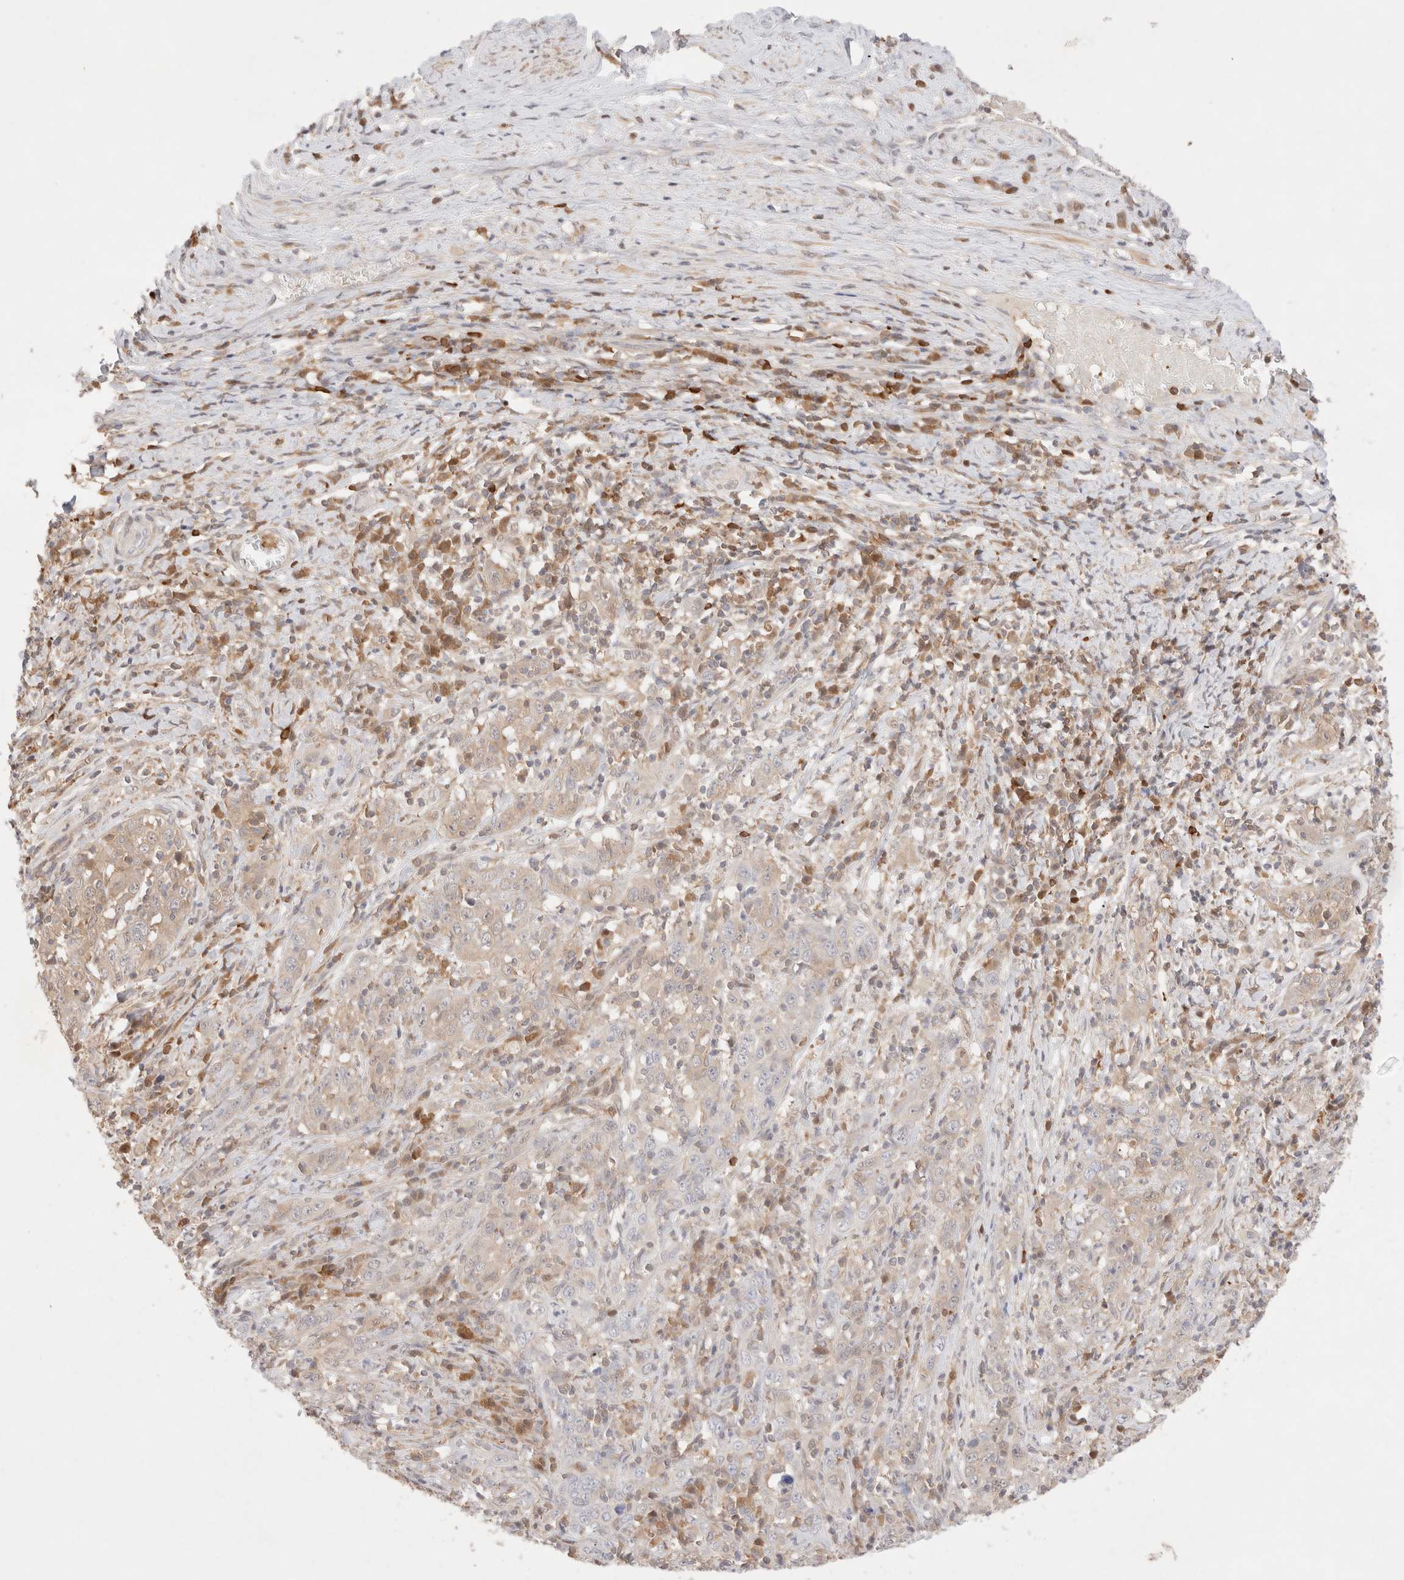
{"staining": {"intensity": "weak", "quantity": "<25%", "location": "cytoplasmic/membranous"}, "tissue": "cervical cancer", "cell_type": "Tumor cells", "image_type": "cancer", "snomed": [{"axis": "morphology", "description": "Squamous cell carcinoma, NOS"}, {"axis": "topography", "description": "Cervix"}], "caption": "Immunohistochemistry (IHC) image of cervical cancer stained for a protein (brown), which shows no positivity in tumor cells.", "gene": "STARD10", "patient": {"sex": "female", "age": 46}}